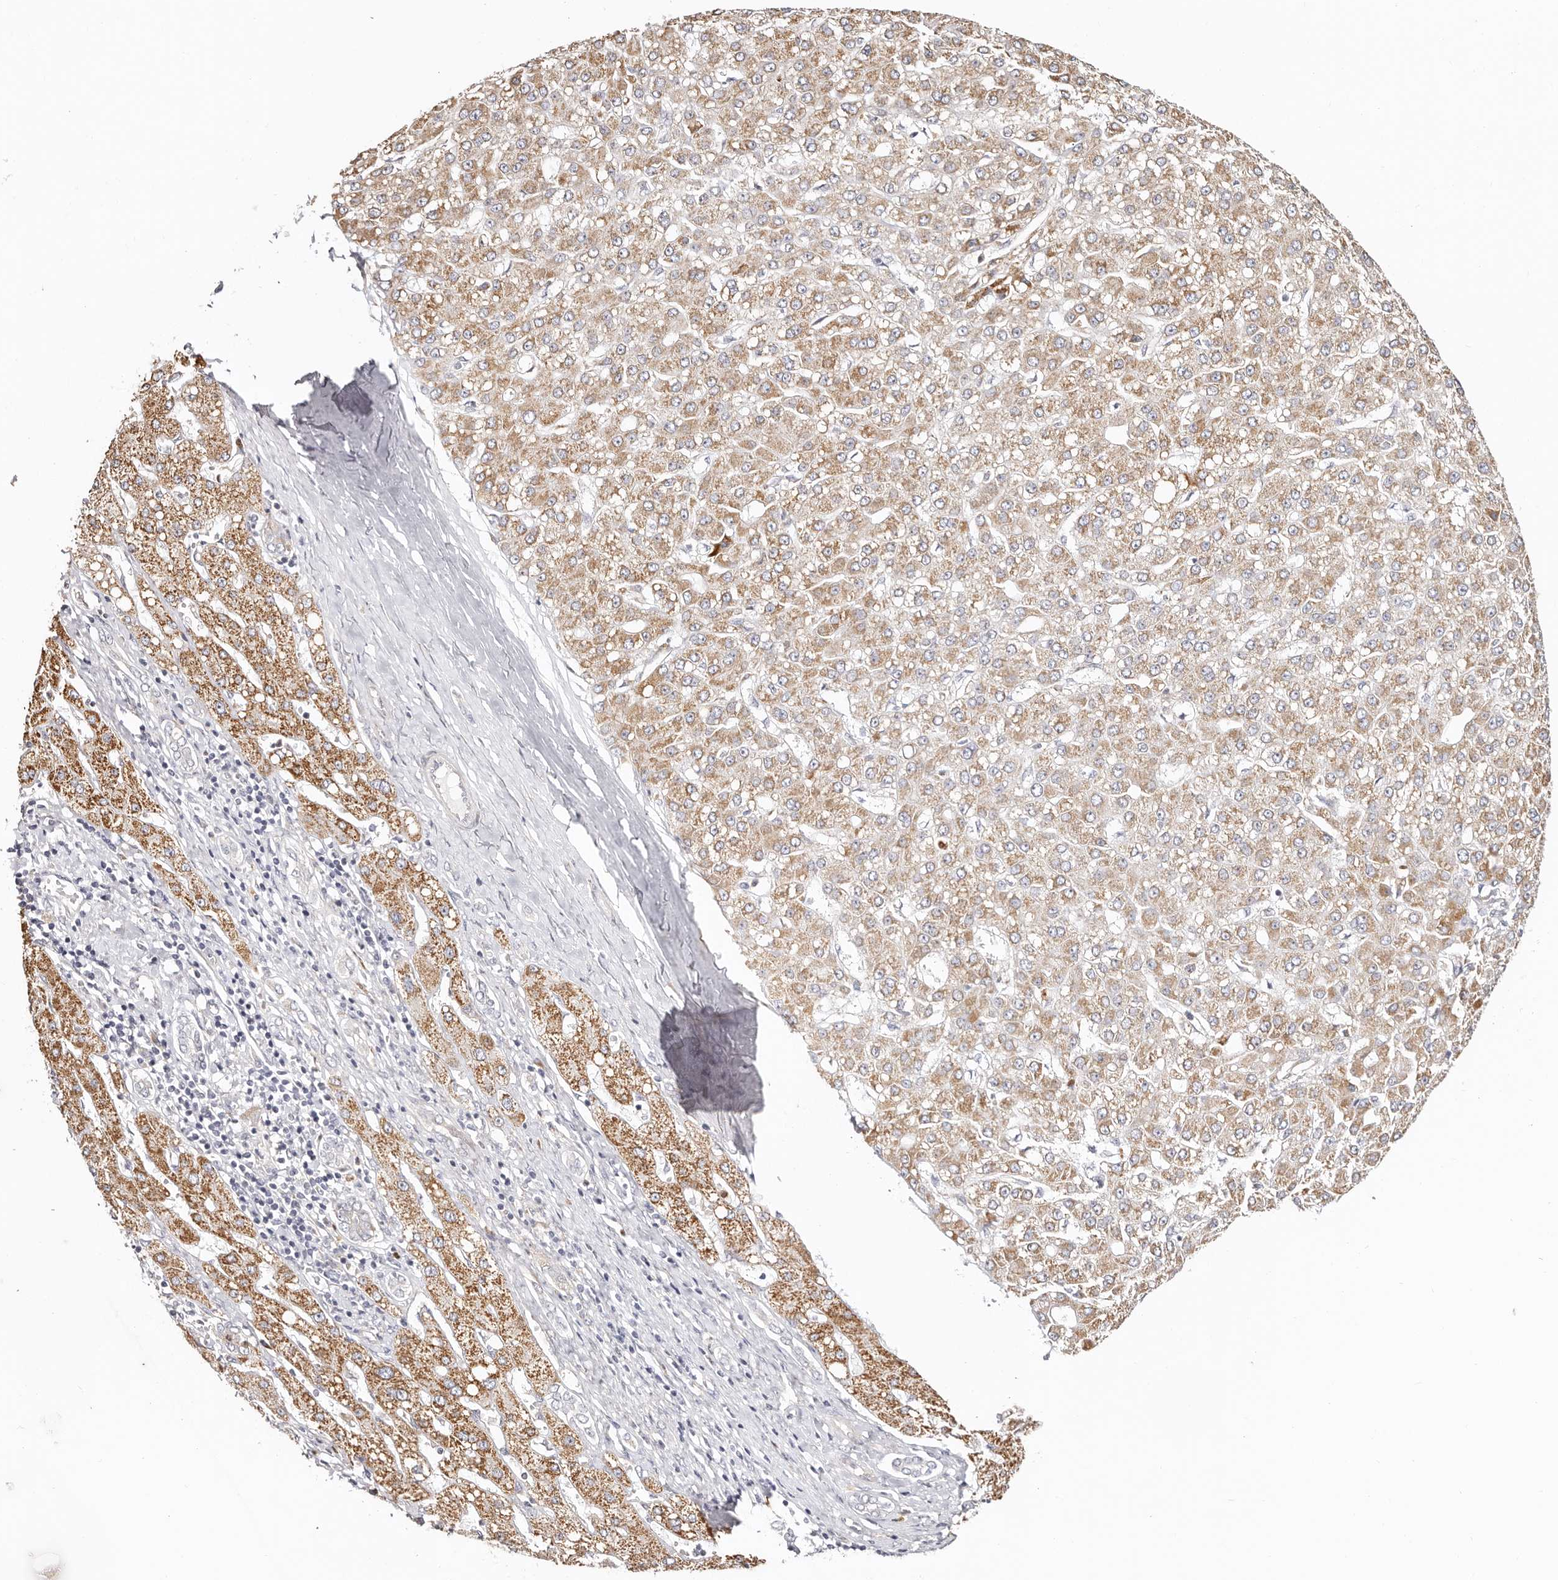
{"staining": {"intensity": "moderate", "quantity": ">75%", "location": "cytoplasmic/membranous"}, "tissue": "liver cancer", "cell_type": "Tumor cells", "image_type": "cancer", "snomed": [{"axis": "morphology", "description": "Carcinoma, Hepatocellular, NOS"}, {"axis": "topography", "description": "Liver"}], "caption": "Liver hepatocellular carcinoma stained with a protein marker exhibits moderate staining in tumor cells.", "gene": "BCL2L15", "patient": {"sex": "male", "age": 67}}